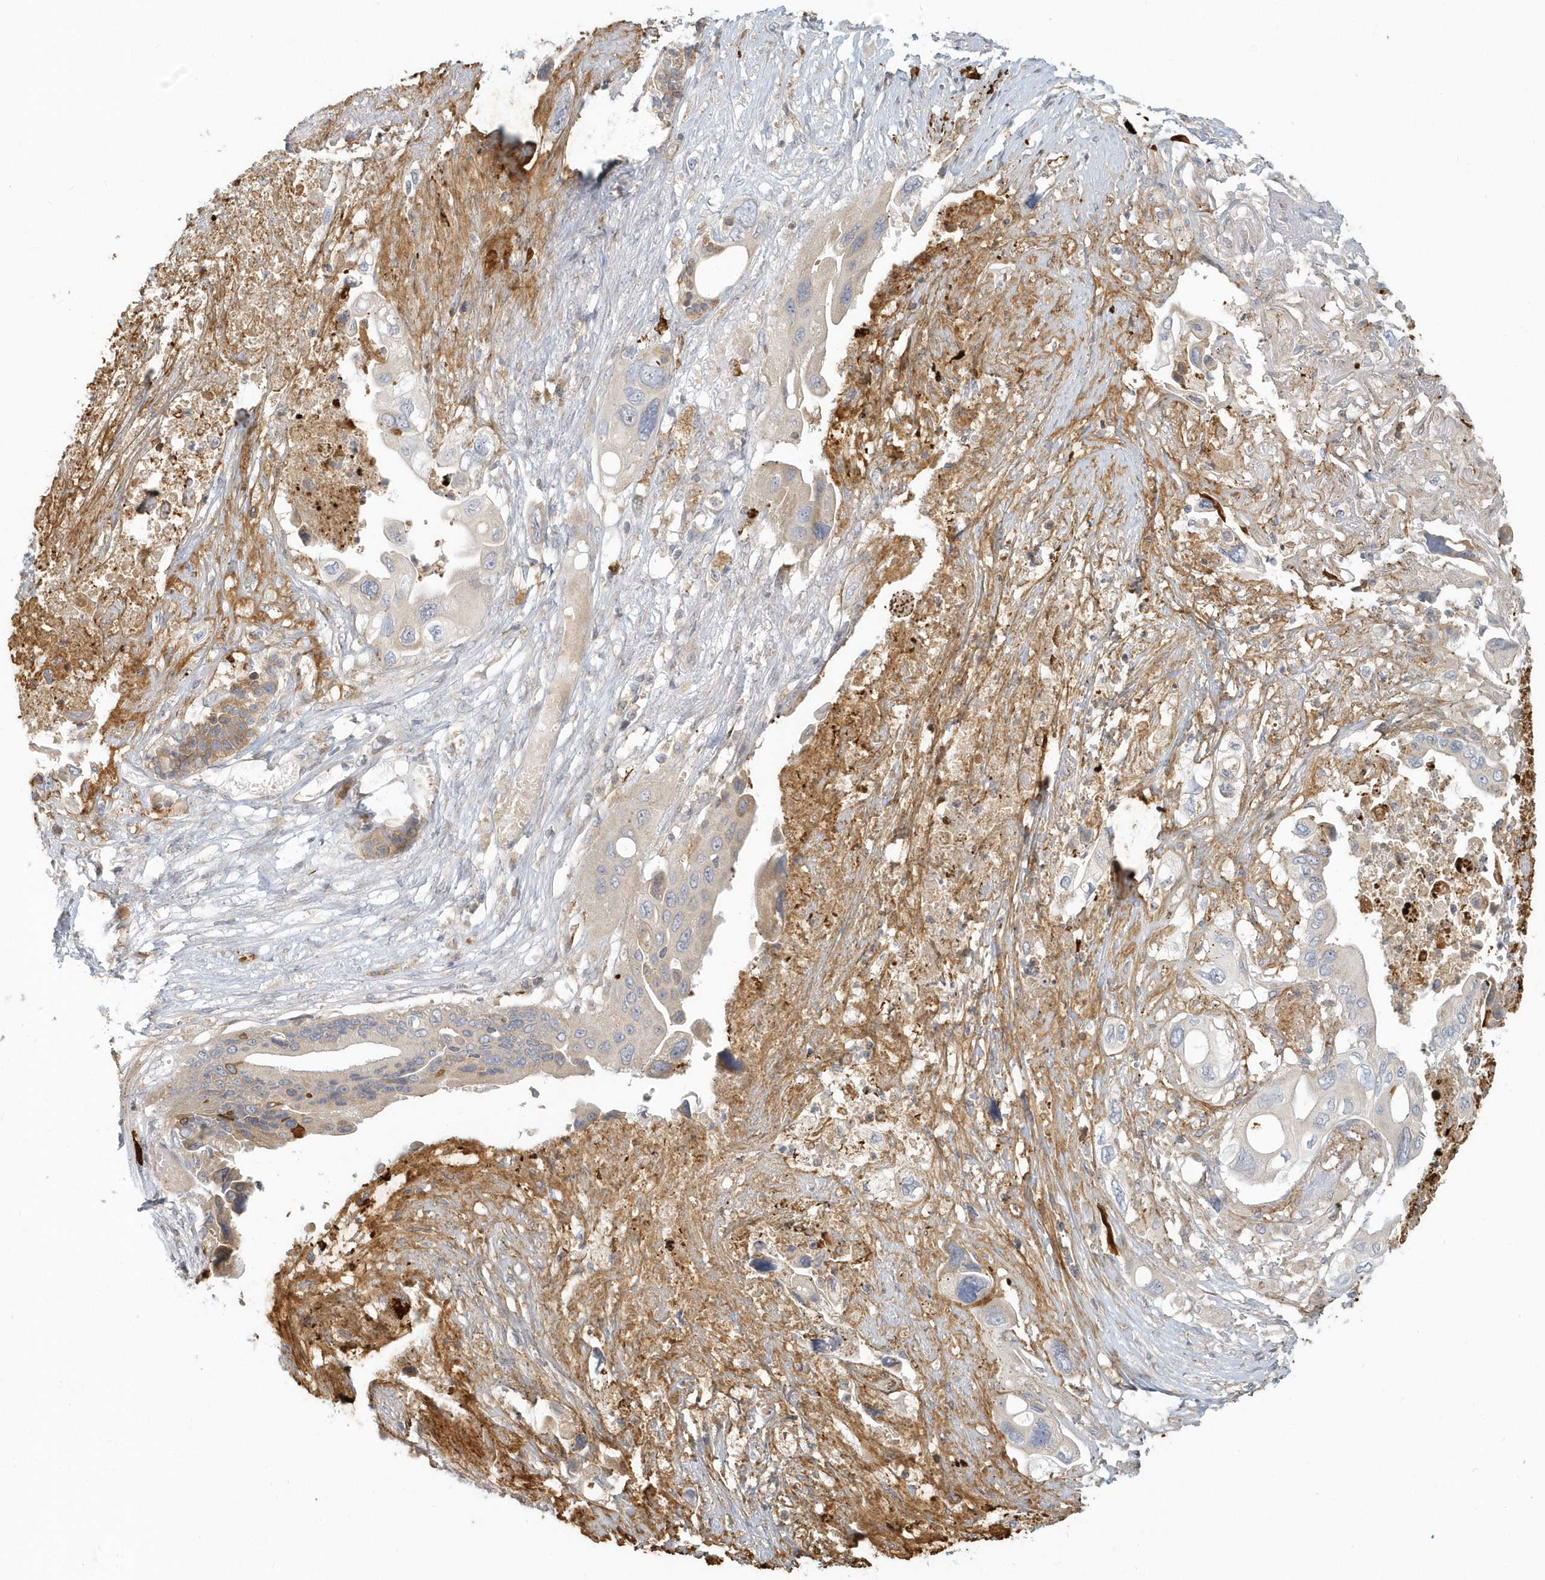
{"staining": {"intensity": "weak", "quantity": "<25%", "location": "cytoplasmic/membranous"}, "tissue": "pancreatic cancer", "cell_type": "Tumor cells", "image_type": "cancer", "snomed": [{"axis": "morphology", "description": "Adenocarcinoma, NOS"}, {"axis": "topography", "description": "Pancreas"}], "caption": "Tumor cells show no significant protein expression in pancreatic cancer. (DAB IHC, high magnification).", "gene": "NAPB", "patient": {"sex": "male", "age": 66}}